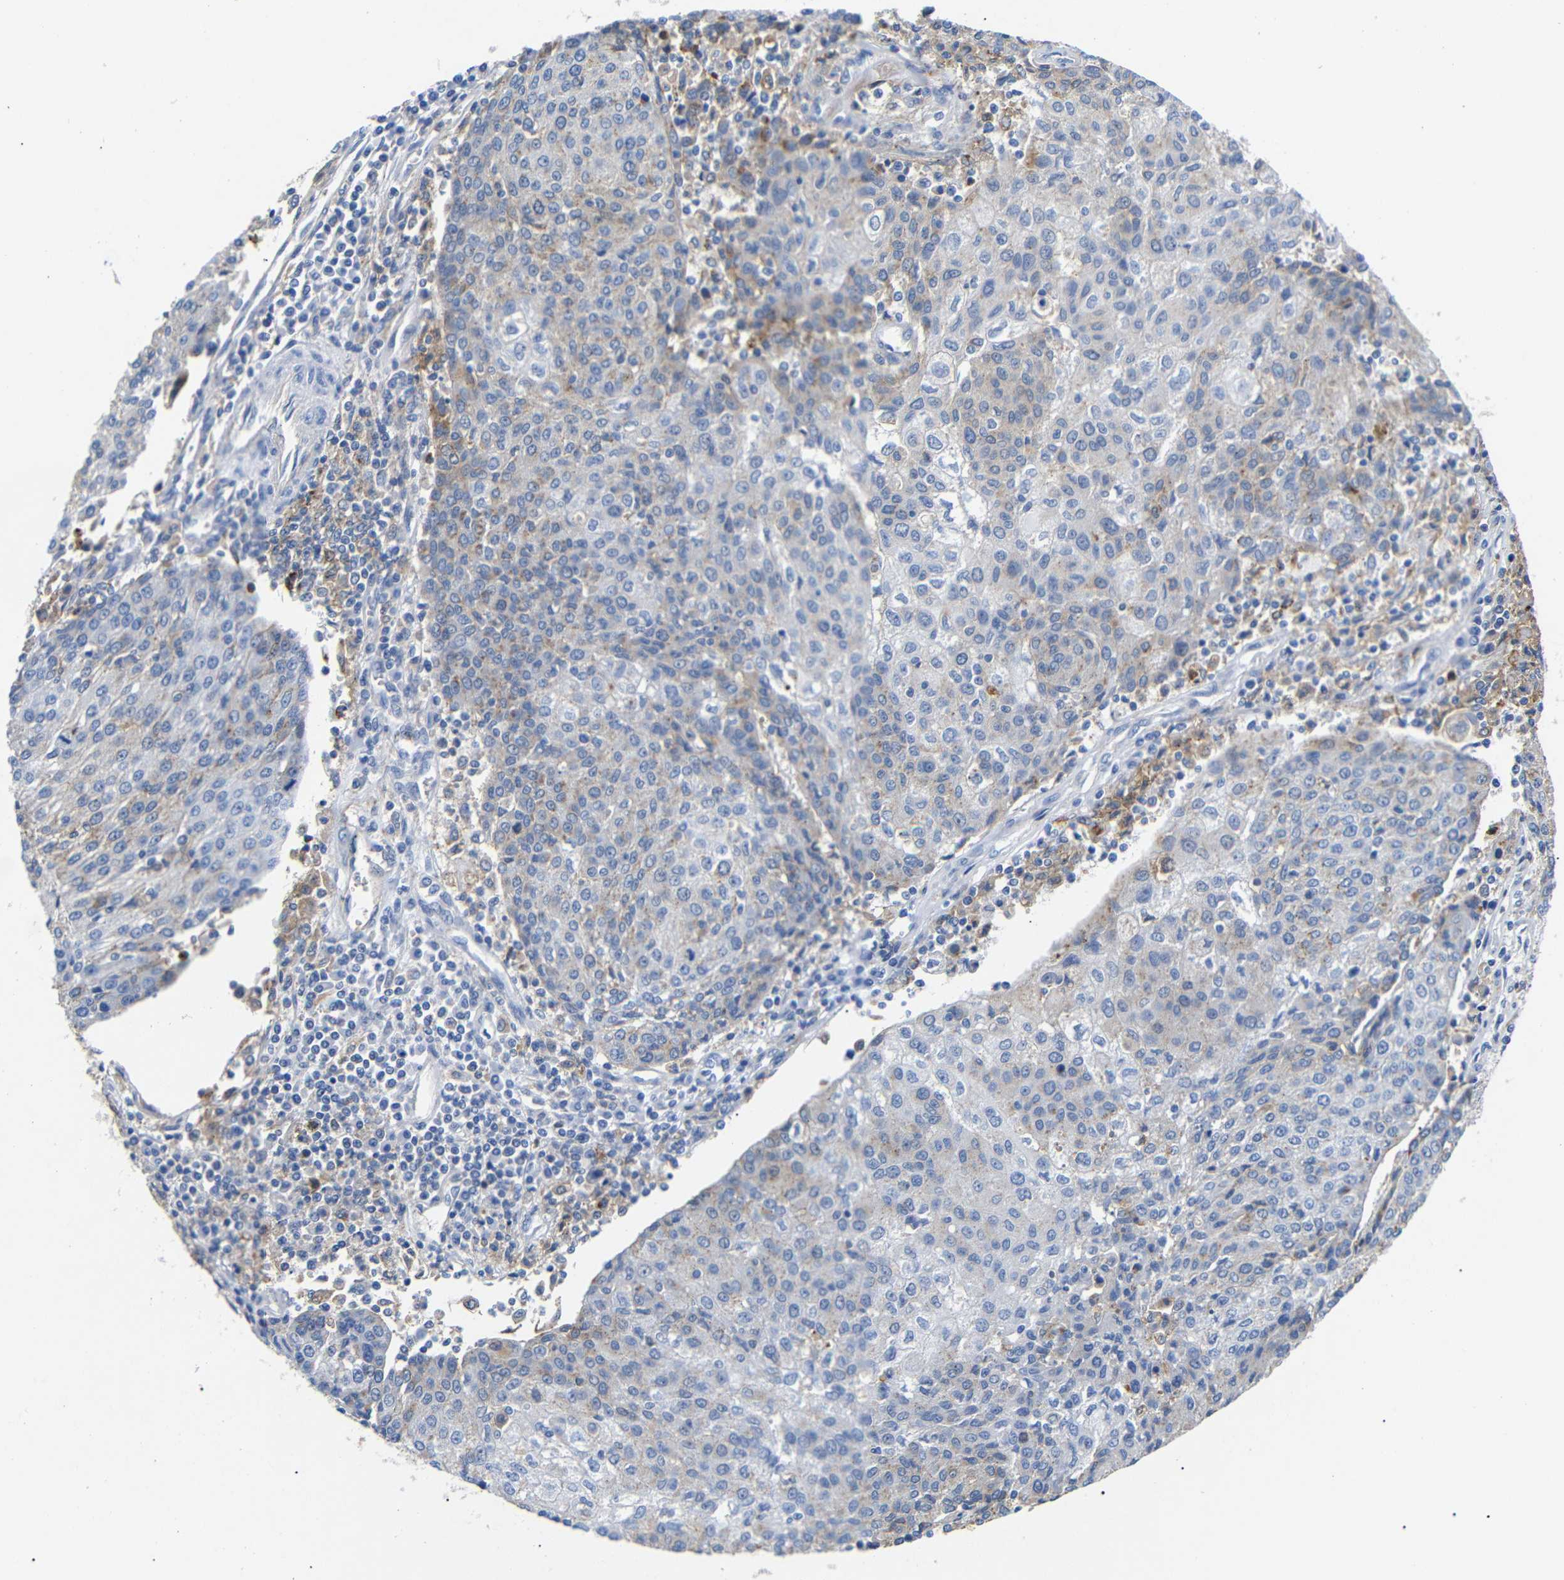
{"staining": {"intensity": "moderate", "quantity": "<25%", "location": "cytoplasmic/membranous"}, "tissue": "urothelial cancer", "cell_type": "Tumor cells", "image_type": "cancer", "snomed": [{"axis": "morphology", "description": "Urothelial carcinoma, High grade"}, {"axis": "topography", "description": "Urinary bladder"}], "caption": "A low amount of moderate cytoplasmic/membranous positivity is seen in approximately <25% of tumor cells in urothelial cancer tissue. The staining was performed using DAB (3,3'-diaminobenzidine) to visualize the protein expression in brown, while the nuclei were stained in blue with hematoxylin (Magnification: 20x).", "gene": "SDCBP", "patient": {"sex": "female", "age": 85}}